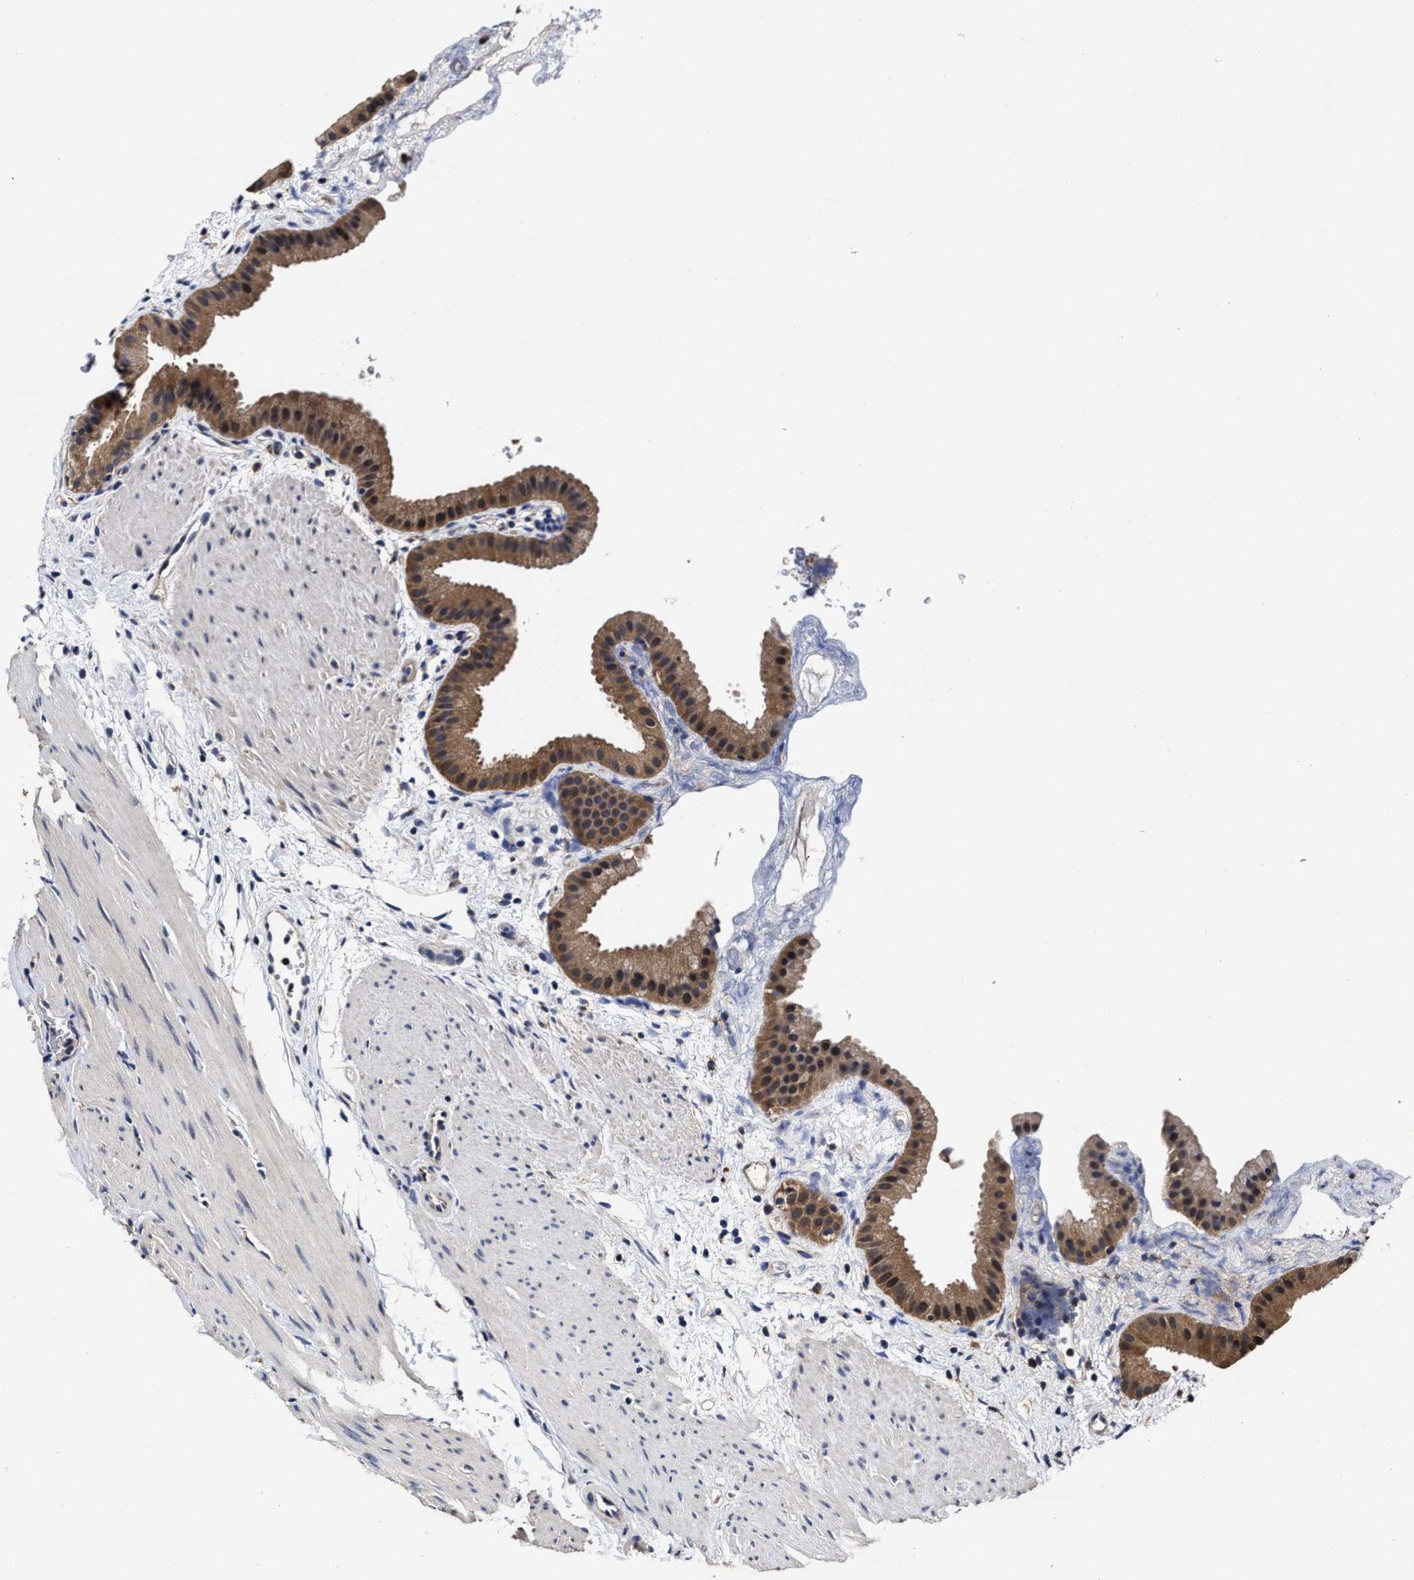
{"staining": {"intensity": "moderate", "quantity": ">75%", "location": "cytoplasmic/membranous"}, "tissue": "gallbladder", "cell_type": "Glandular cells", "image_type": "normal", "snomed": [{"axis": "morphology", "description": "Normal tissue, NOS"}, {"axis": "topography", "description": "Gallbladder"}], "caption": "An immunohistochemistry (IHC) micrograph of normal tissue is shown. Protein staining in brown highlights moderate cytoplasmic/membranous positivity in gallbladder within glandular cells.", "gene": "SOCS5", "patient": {"sex": "female", "age": 64}}